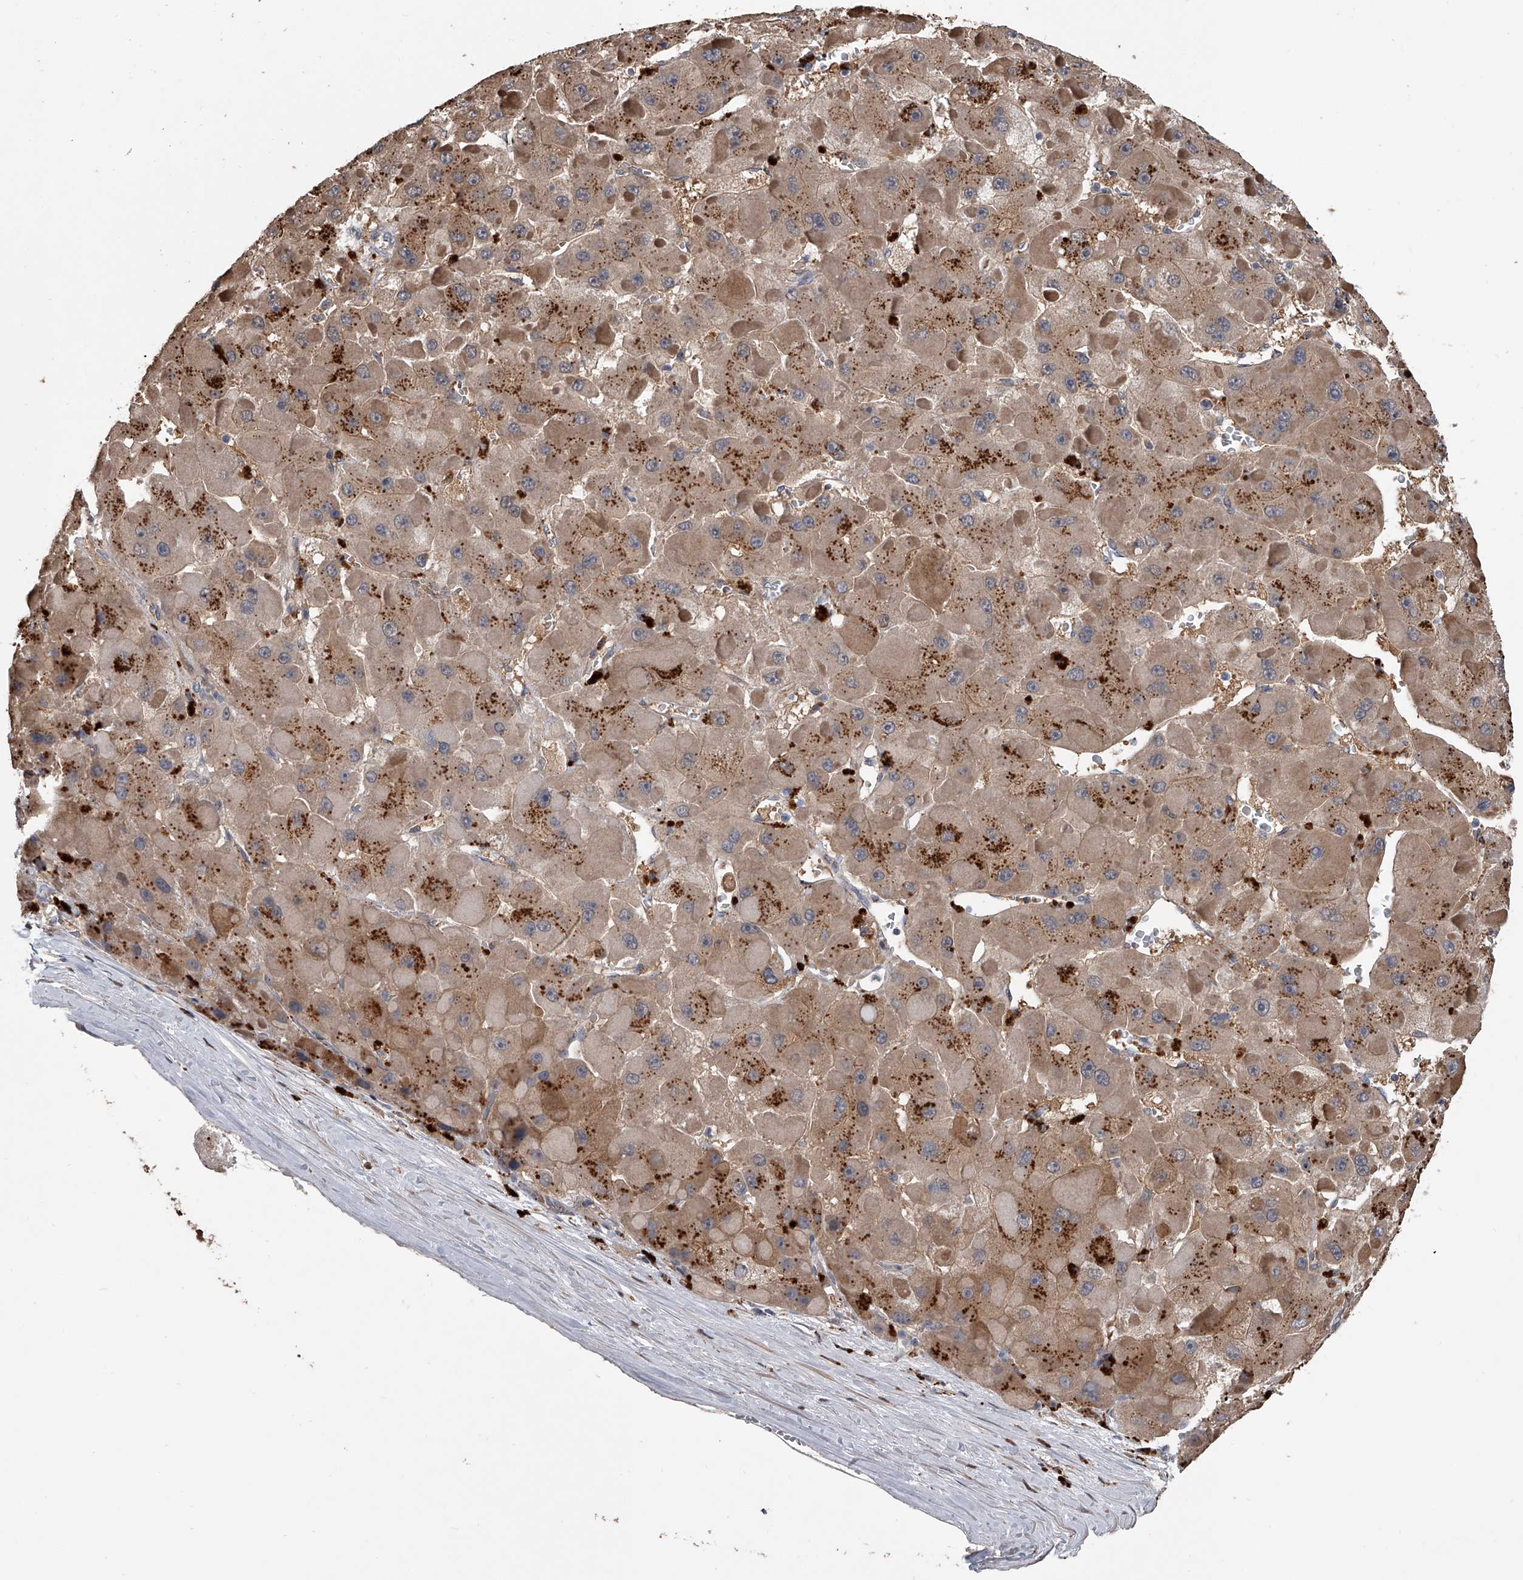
{"staining": {"intensity": "weak", "quantity": ">75%", "location": "cytoplasmic/membranous"}, "tissue": "liver cancer", "cell_type": "Tumor cells", "image_type": "cancer", "snomed": [{"axis": "morphology", "description": "Carcinoma, Hepatocellular, NOS"}, {"axis": "topography", "description": "Liver"}], "caption": "The immunohistochemical stain highlights weak cytoplasmic/membranous staining in tumor cells of liver cancer tissue.", "gene": "DOCK9", "patient": {"sex": "female", "age": 73}}